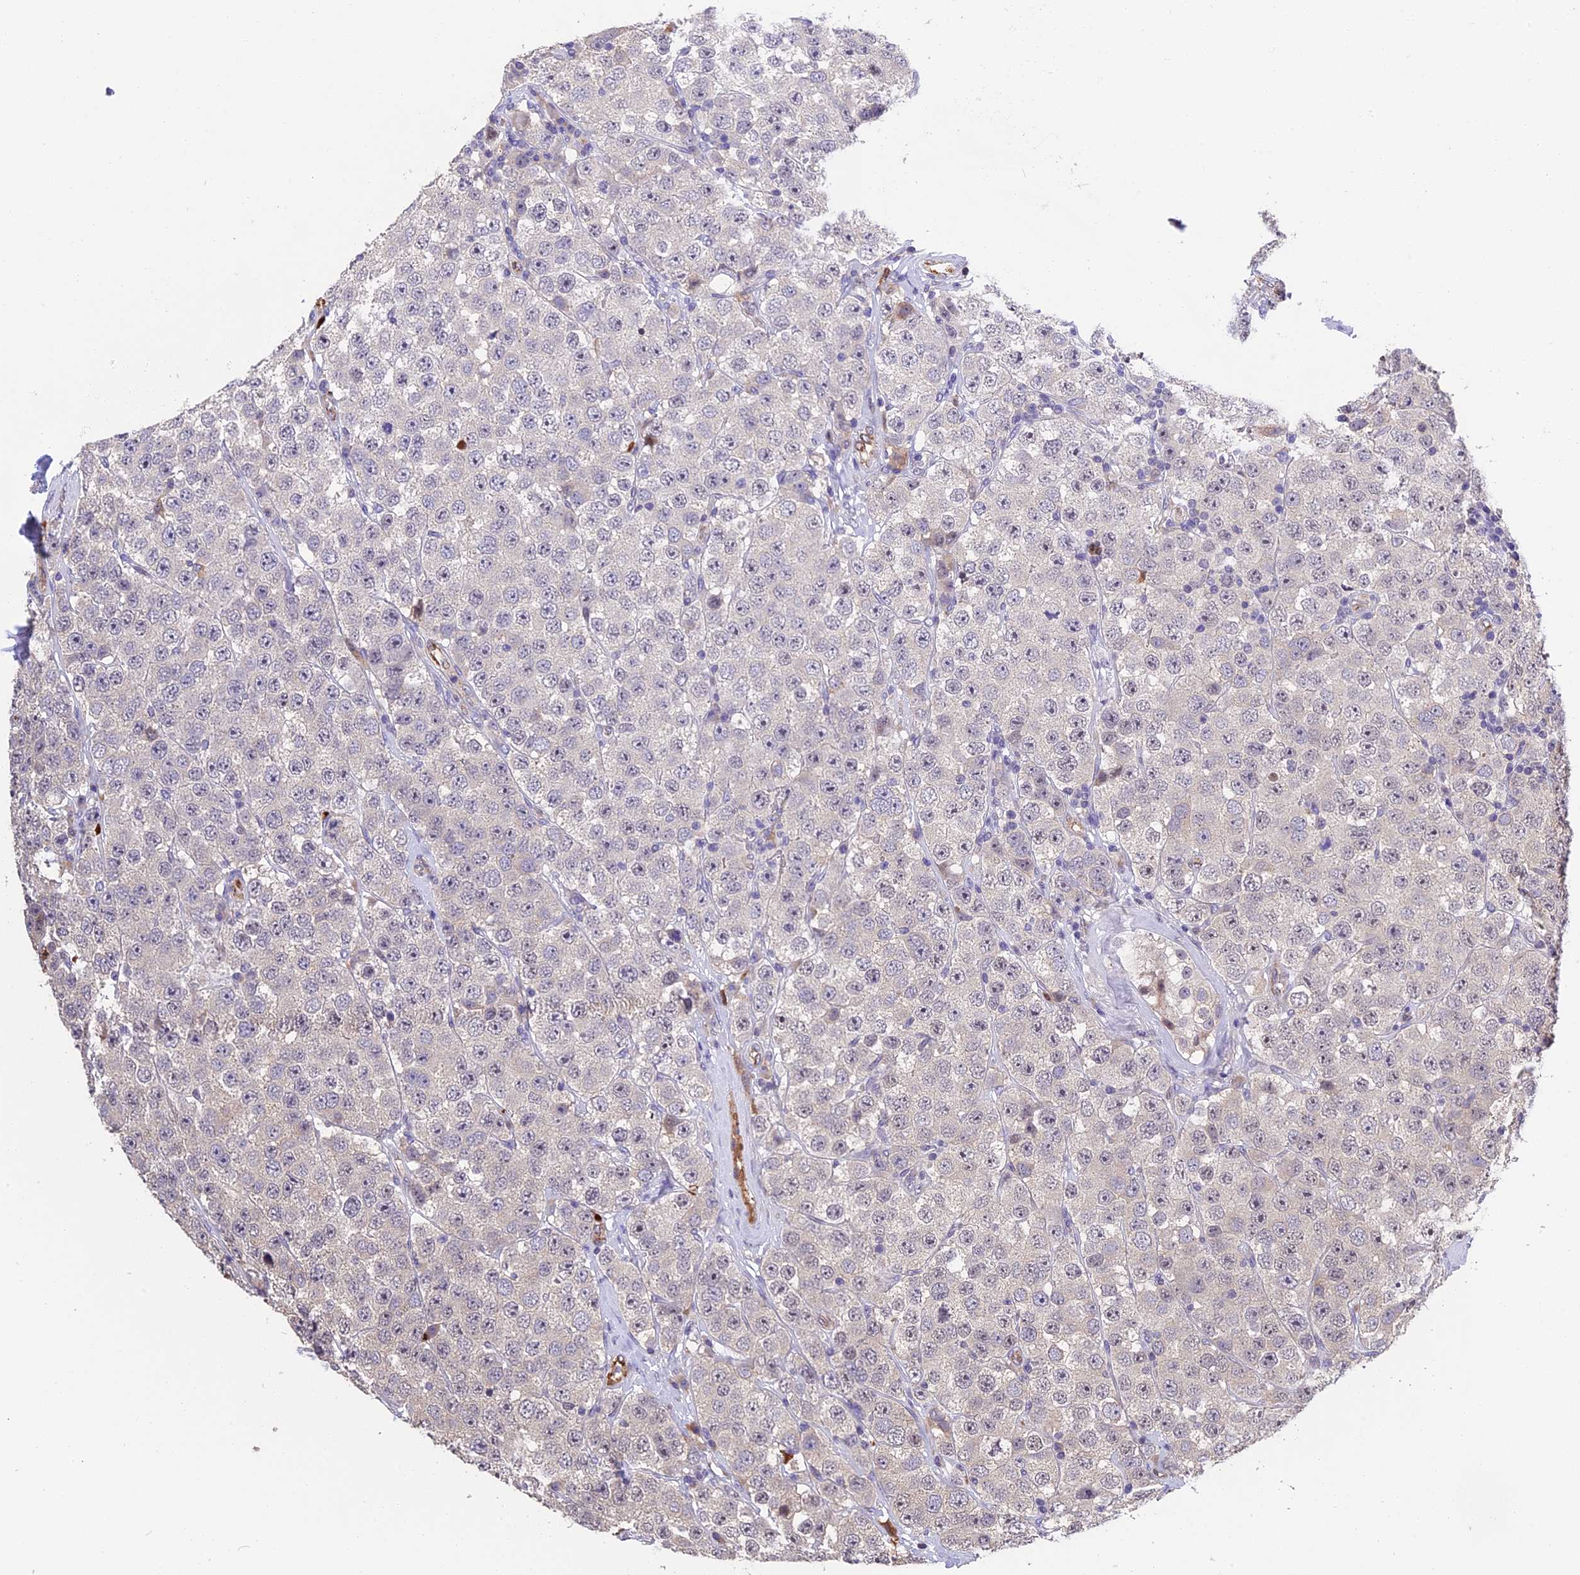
{"staining": {"intensity": "negative", "quantity": "none", "location": "none"}, "tissue": "testis cancer", "cell_type": "Tumor cells", "image_type": "cancer", "snomed": [{"axis": "morphology", "description": "Seminoma, NOS"}, {"axis": "topography", "description": "Testis"}], "caption": "Immunohistochemistry (IHC) image of neoplastic tissue: testis cancer stained with DAB demonstrates no significant protein staining in tumor cells. (DAB (3,3'-diaminobenzidine) immunohistochemistry, high magnification).", "gene": "MFSD2A", "patient": {"sex": "male", "age": 28}}